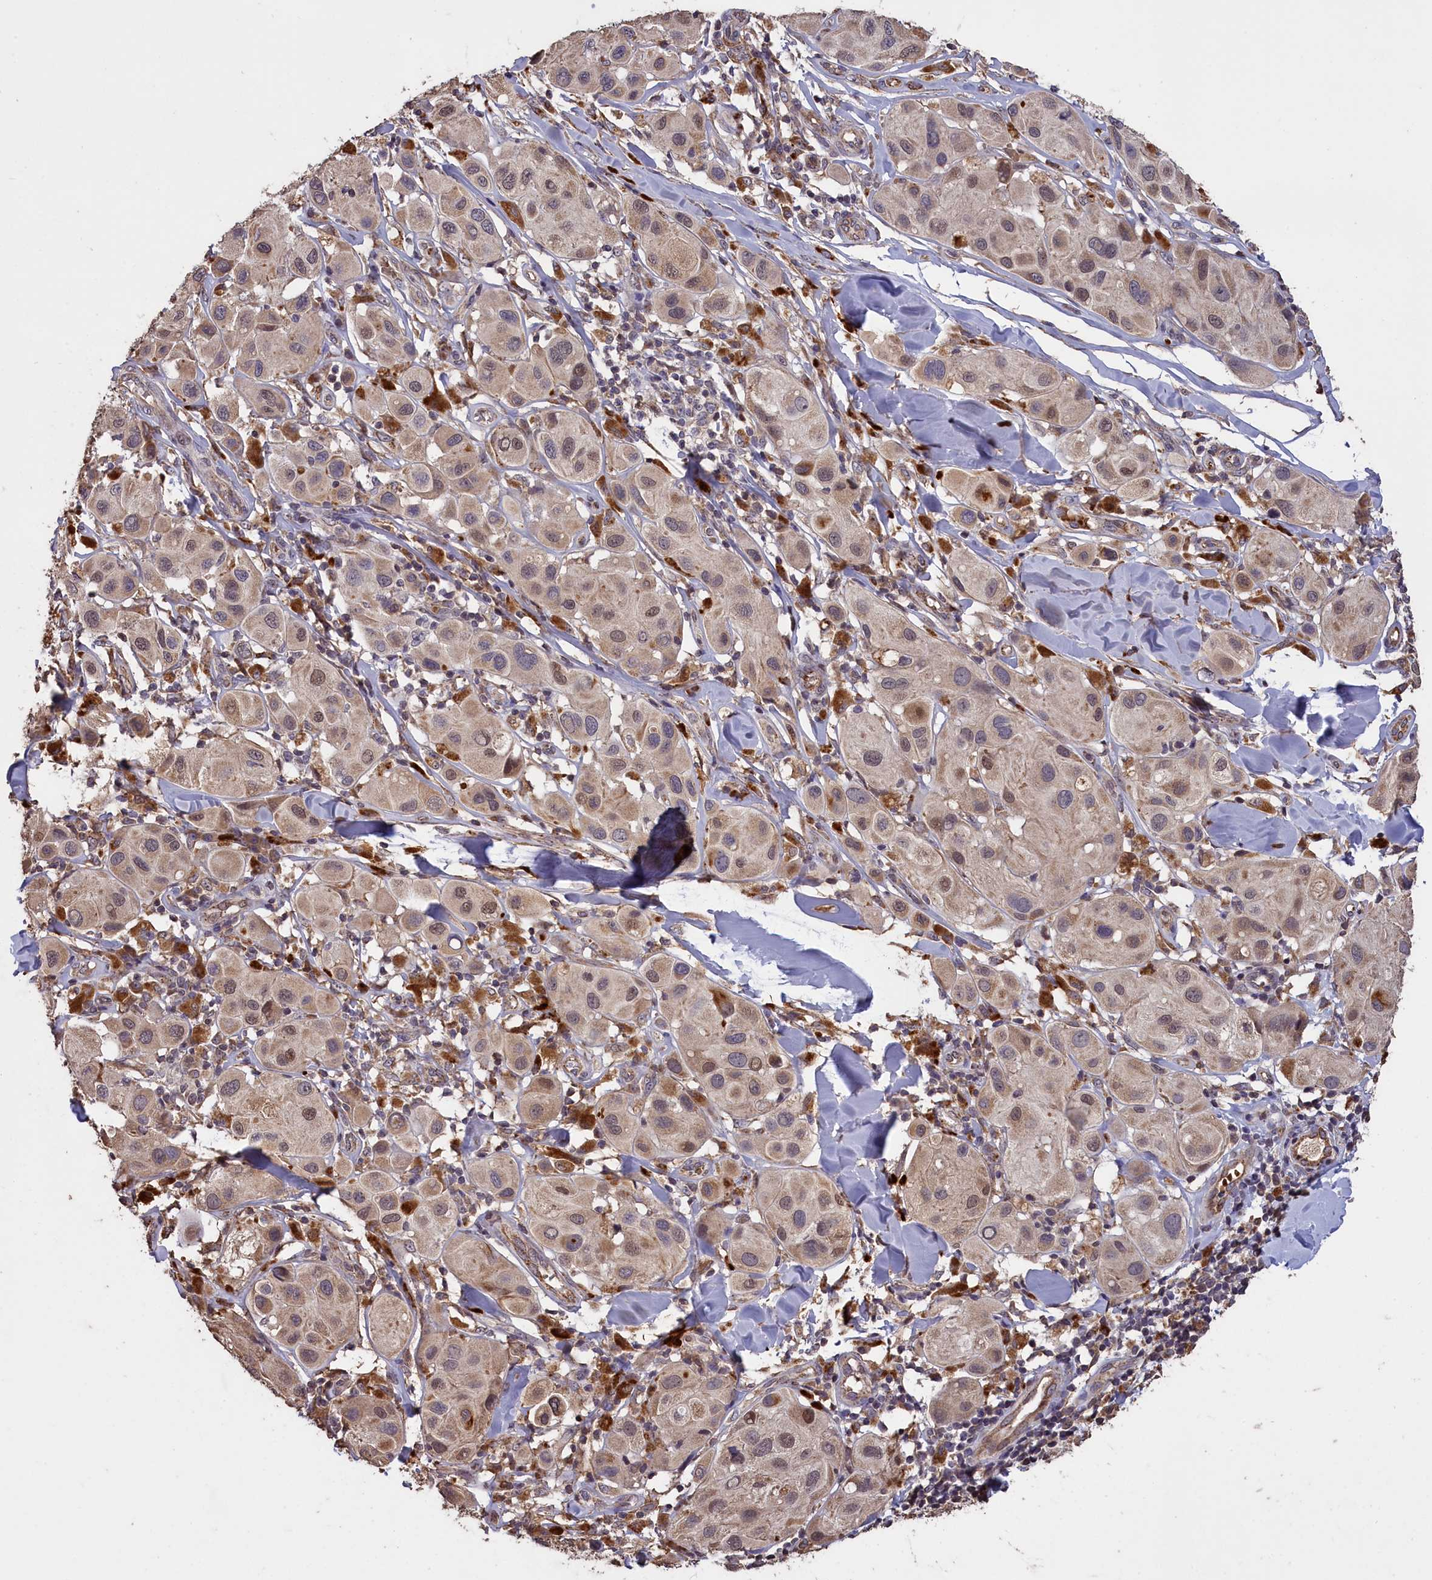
{"staining": {"intensity": "weak", "quantity": "25%-75%", "location": "cytoplasmic/membranous,nuclear"}, "tissue": "melanoma", "cell_type": "Tumor cells", "image_type": "cancer", "snomed": [{"axis": "morphology", "description": "Malignant melanoma, Metastatic site"}, {"axis": "topography", "description": "Skin"}], "caption": "About 25%-75% of tumor cells in malignant melanoma (metastatic site) show weak cytoplasmic/membranous and nuclear protein positivity as visualized by brown immunohistochemical staining.", "gene": "CLRN2", "patient": {"sex": "male", "age": 41}}